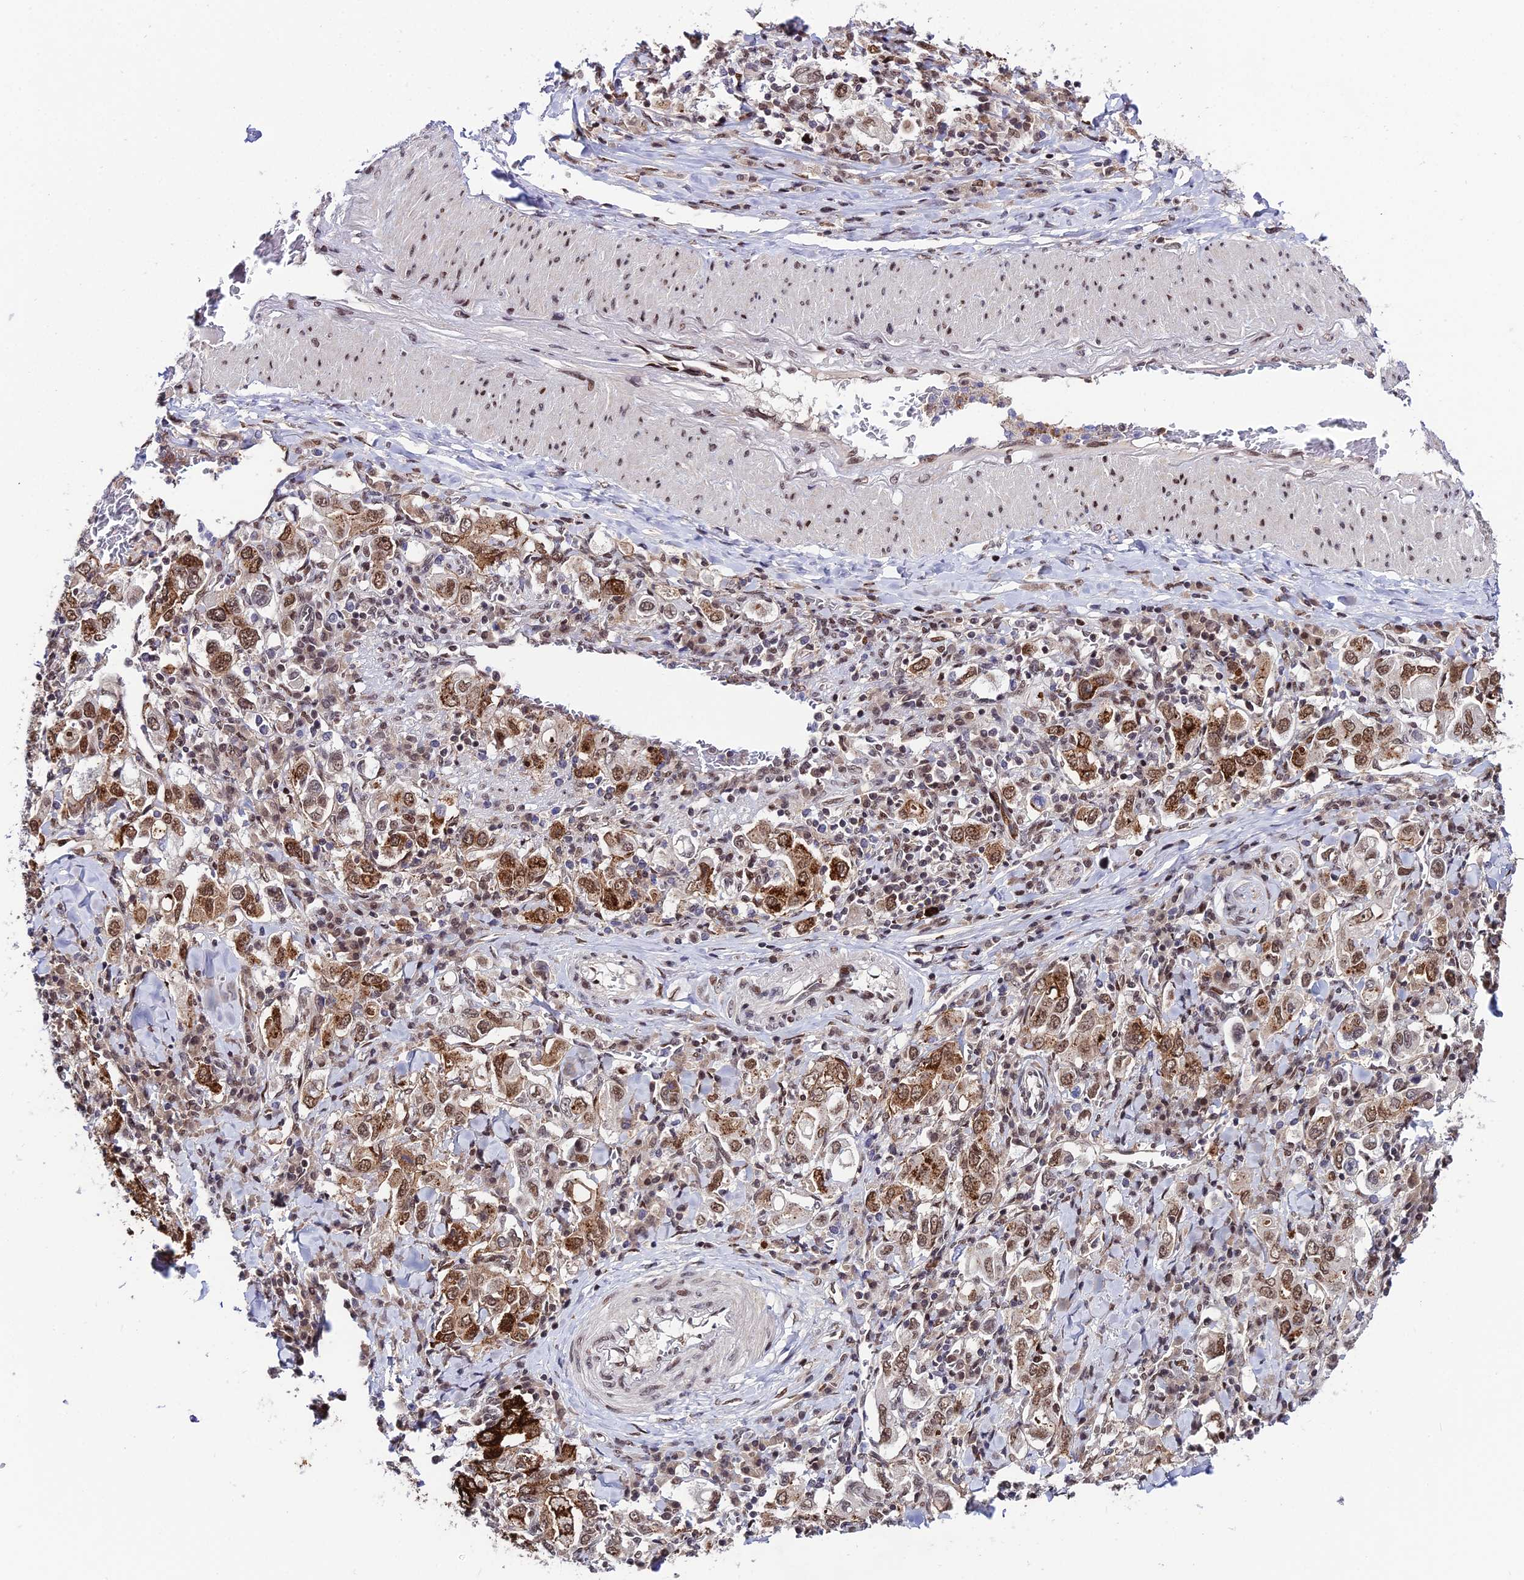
{"staining": {"intensity": "moderate", "quantity": ">75%", "location": "cytoplasmic/membranous,nuclear"}, "tissue": "stomach cancer", "cell_type": "Tumor cells", "image_type": "cancer", "snomed": [{"axis": "morphology", "description": "Adenocarcinoma, NOS"}, {"axis": "topography", "description": "Stomach, upper"}], "caption": "The immunohistochemical stain highlights moderate cytoplasmic/membranous and nuclear expression in tumor cells of stomach cancer tissue.", "gene": "SYT15", "patient": {"sex": "male", "age": 62}}